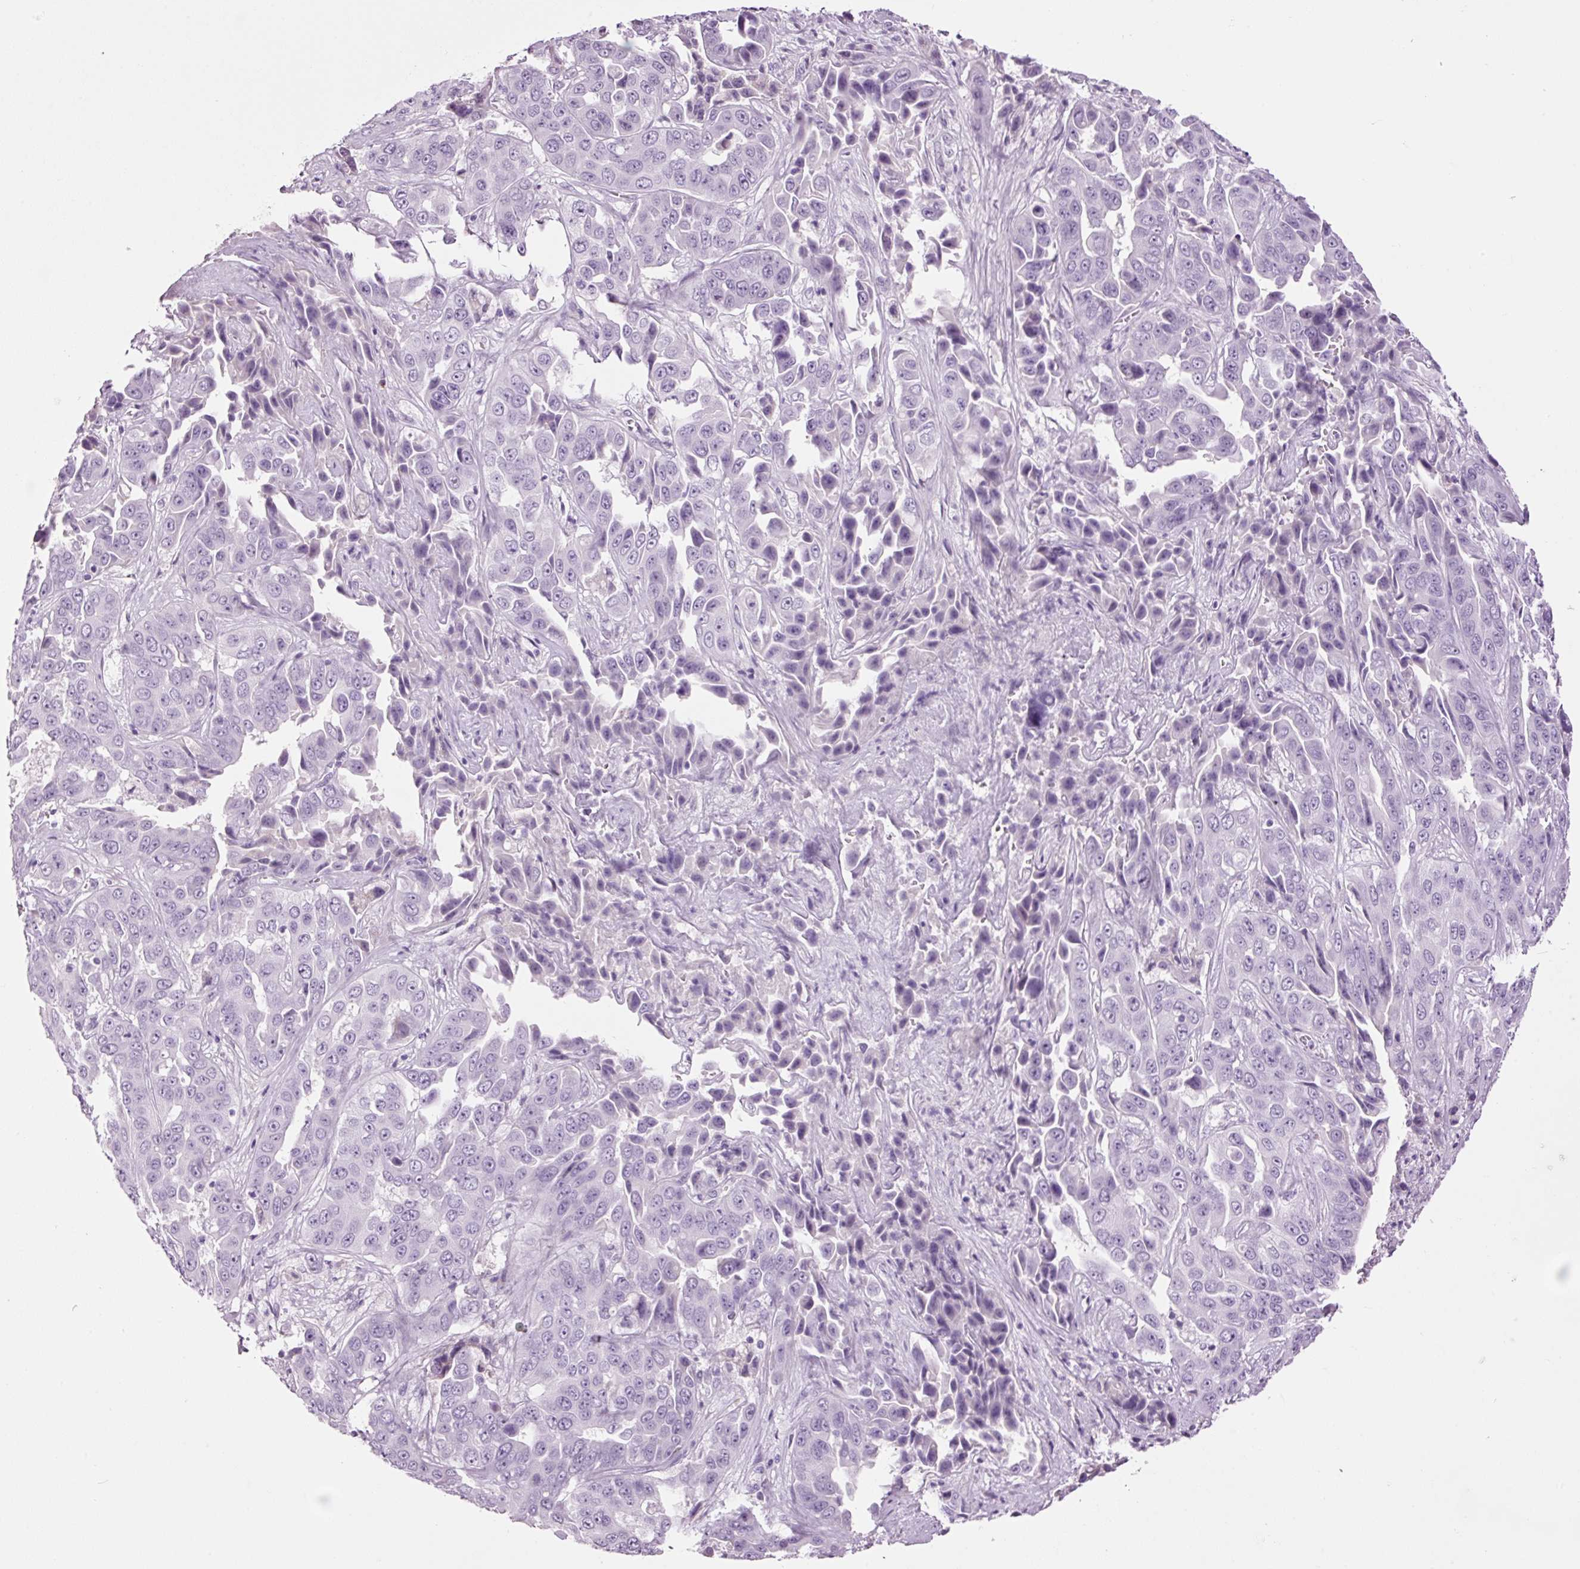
{"staining": {"intensity": "negative", "quantity": "none", "location": "none"}, "tissue": "liver cancer", "cell_type": "Tumor cells", "image_type": "cancer", "snomed": [{"axis": "morphology", "description": "Cholangiocarcinoma"}, {"axis": "topography", "description": "Liver"}], "caption": "High power microscopy photomicrograph of an IHC histopathology image of liver cancer (cholangiocarcinoma), revealing no significant staining in tumor cells. (DAB (3,3'-diaminobenzidine) IHC with hematoxylin counter stain).", "gene": "KLF1", "patient": {"sex": "female", "age": 52}}